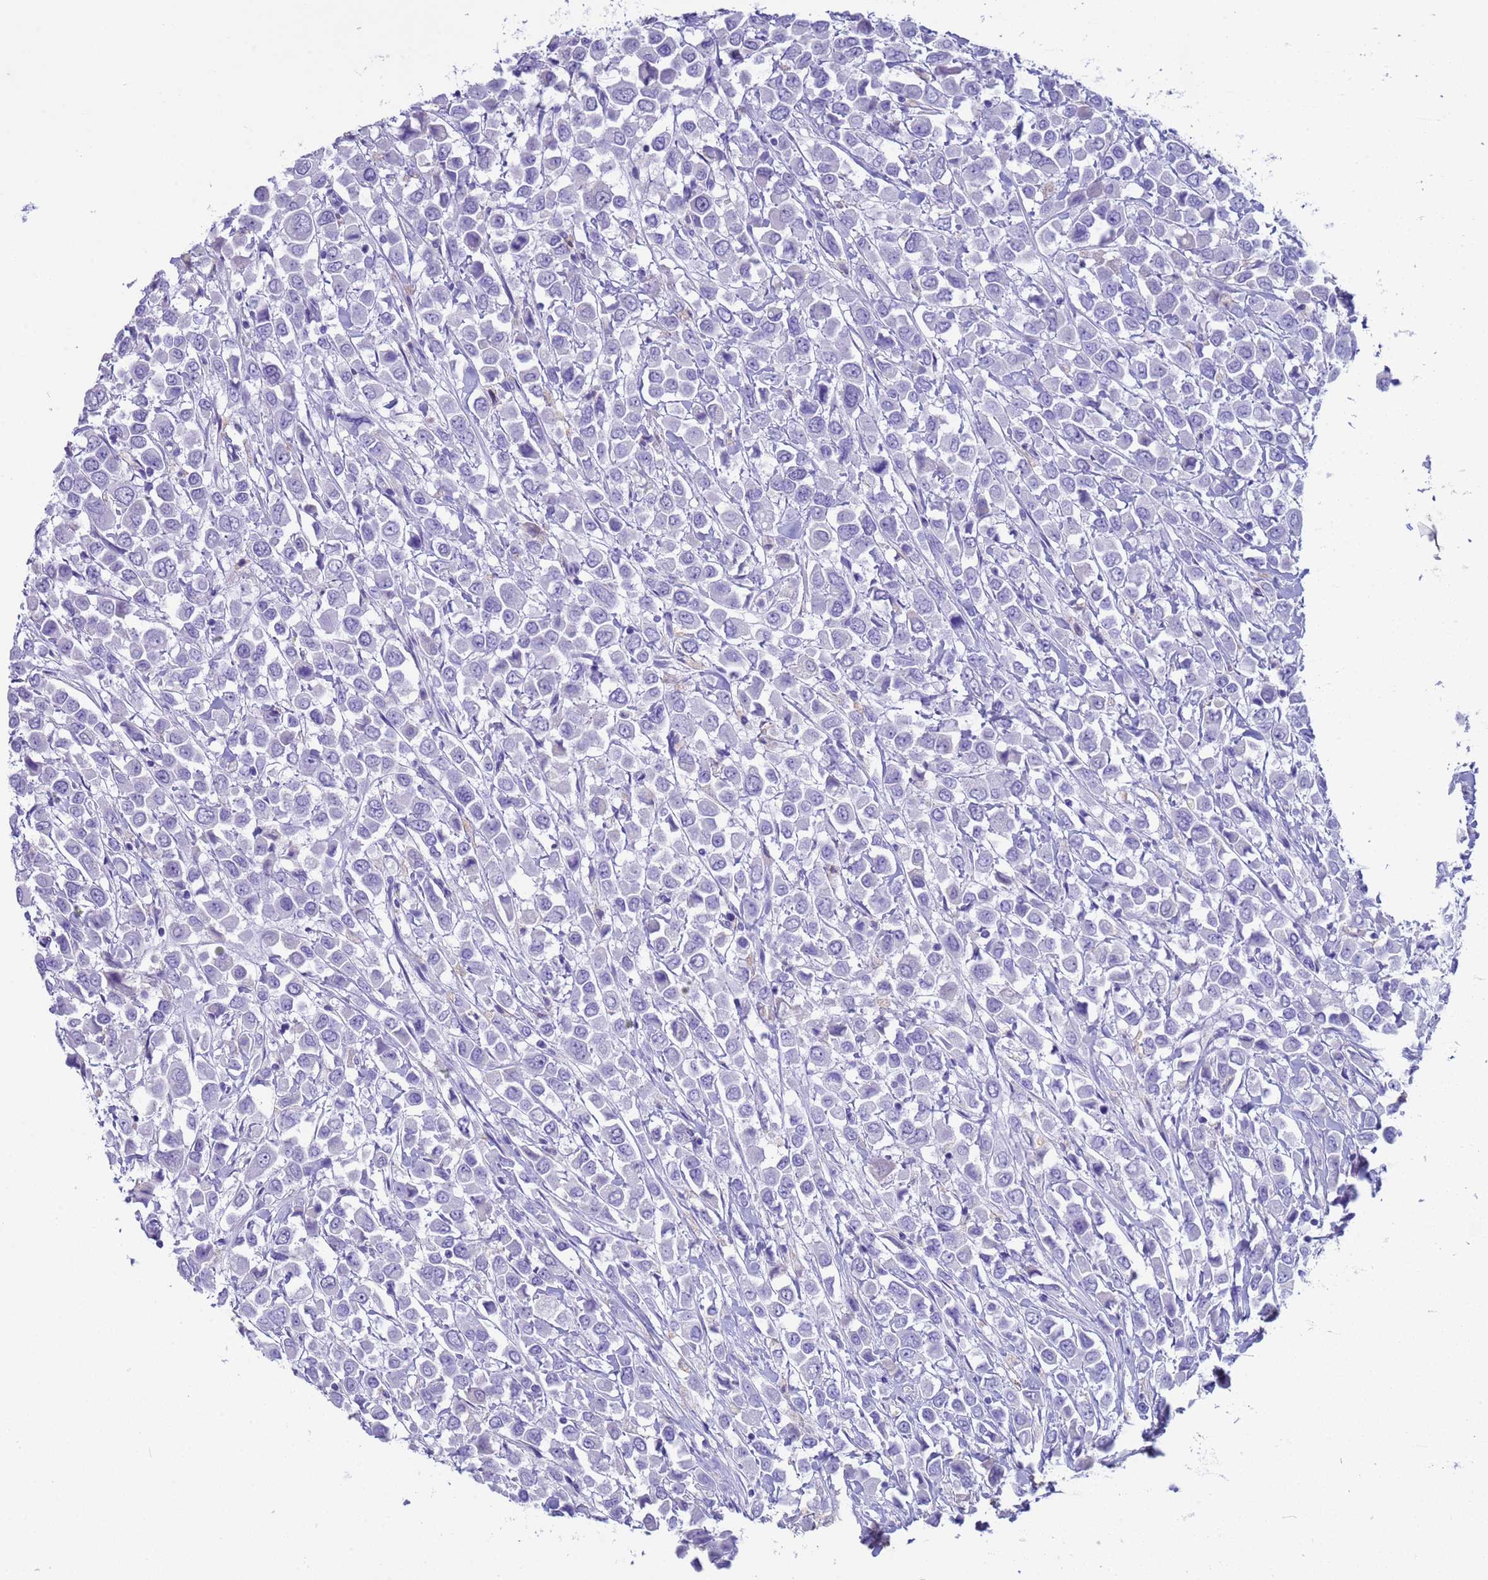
{"staining": {"intensity": "negative", "quantity": "none", "location": "none"}, "tissue": "breast cancer", "cell_type": "Tumor cells", "image_type": "cancer", "snomed": [{"axis": "morphology", "description": "Duct carcinoma"}, {"axis": "topography", "description": "Breast"}], "caption": "Tumor cells show no significant protein expression in breast cancer (infiltrating ductal carcinoma). (DAB immunohistochemistry visualized using brightfield microscopy, high magnification).", "gene": "CKM", "patient": {"sex": "female", "age": 61}}